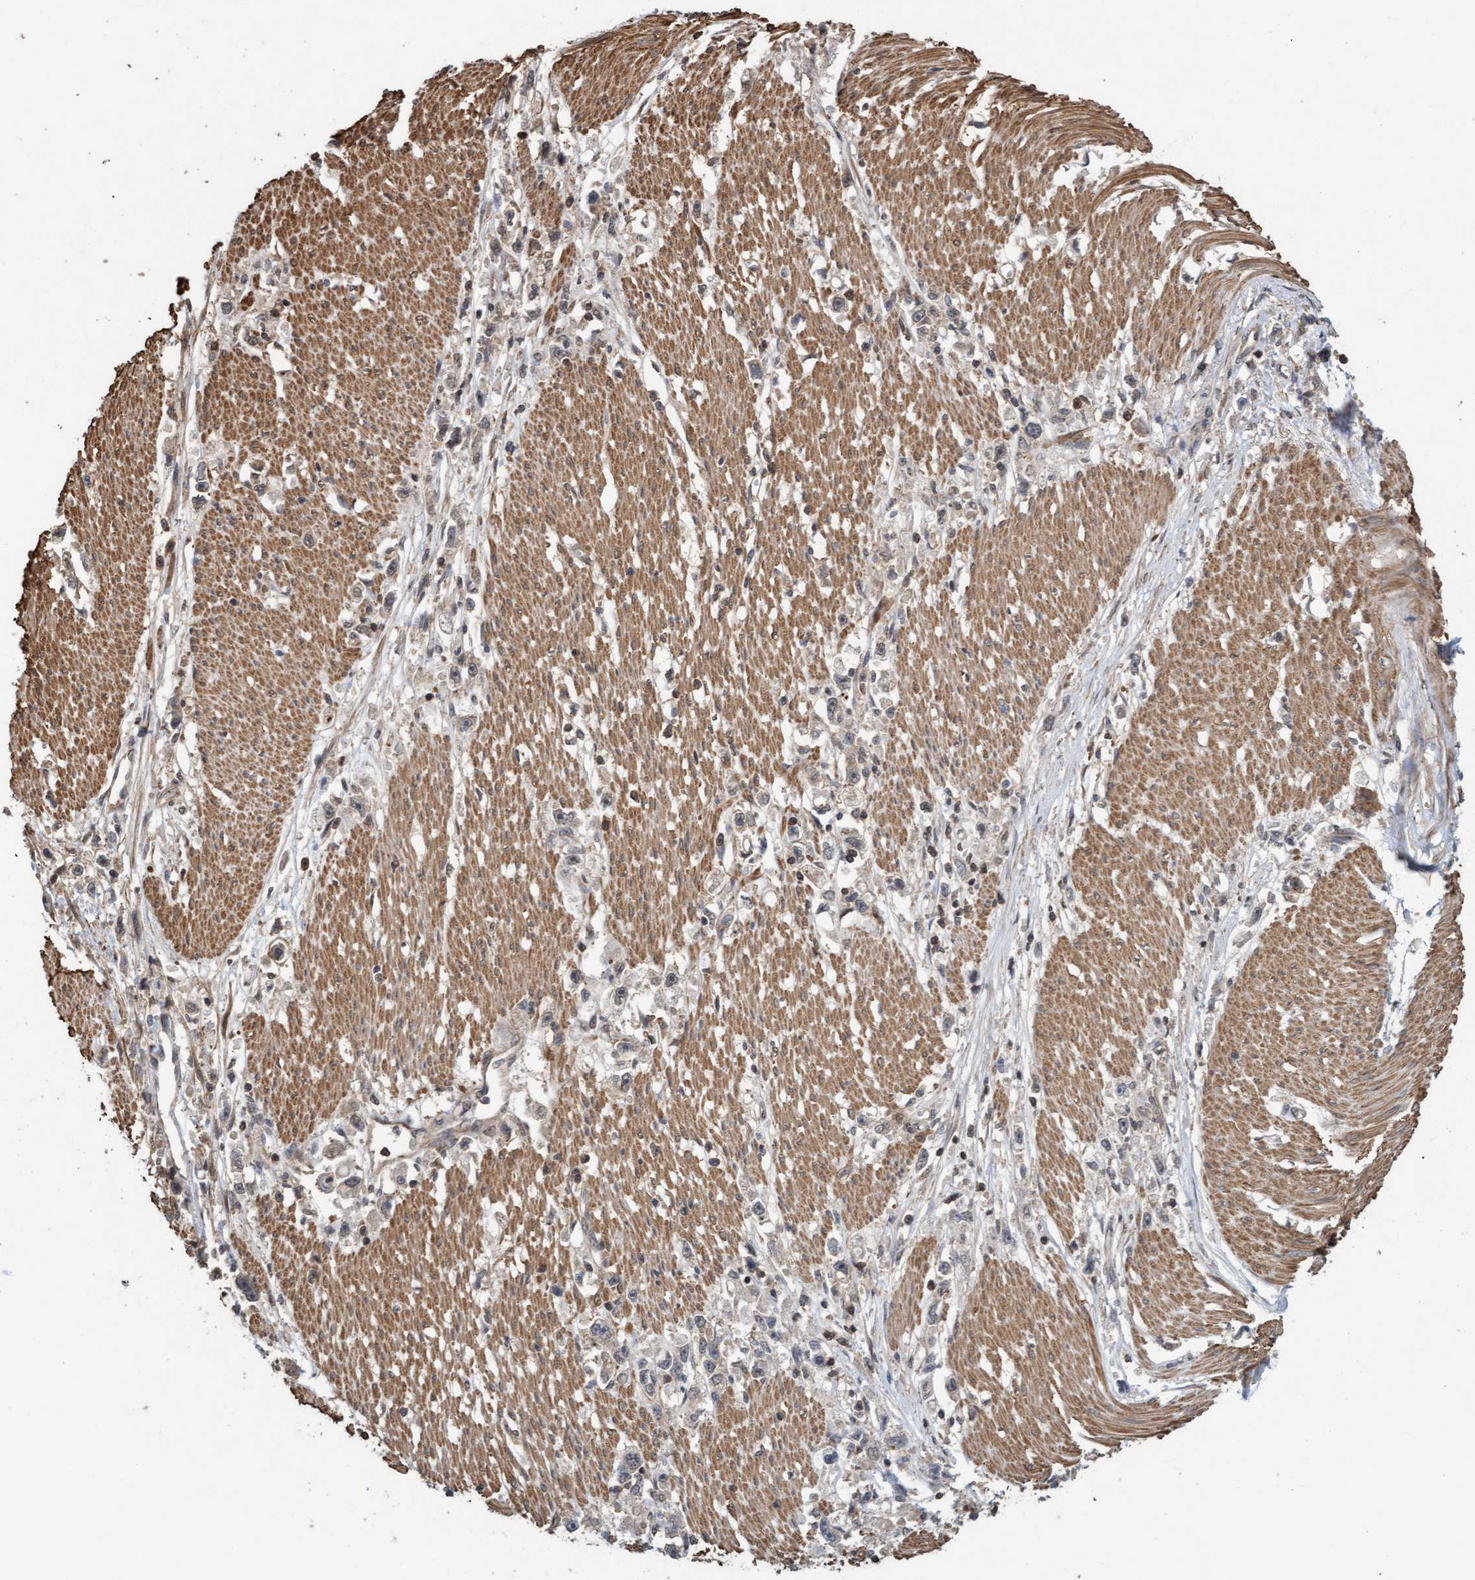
{"staining": {"intensity": "weak", "quantity": "<25%", "location": "cytoplasmic/membranous"}, "tissue": "stomach cancer", "cell_type": "Tumor cells", "image_type": "cancer", "snomed": [{"axis": "morphology", "description": "Adenocarcinoma, NOS"}, {"axis": "topography", "description": "Stomach"}], "caption": "Tumor cells are negative for protein expression in human stomach cancer (adenocarcinoma). The staining was performed using DAB (3,3'-diaminobenzidine) to visualize the protein expression in brown, while the nuclei were stained in blue with hematoxylin (Magnification: 20x).", "gene": "FXR2", "patient": {"sex": "female", "age": 59}}